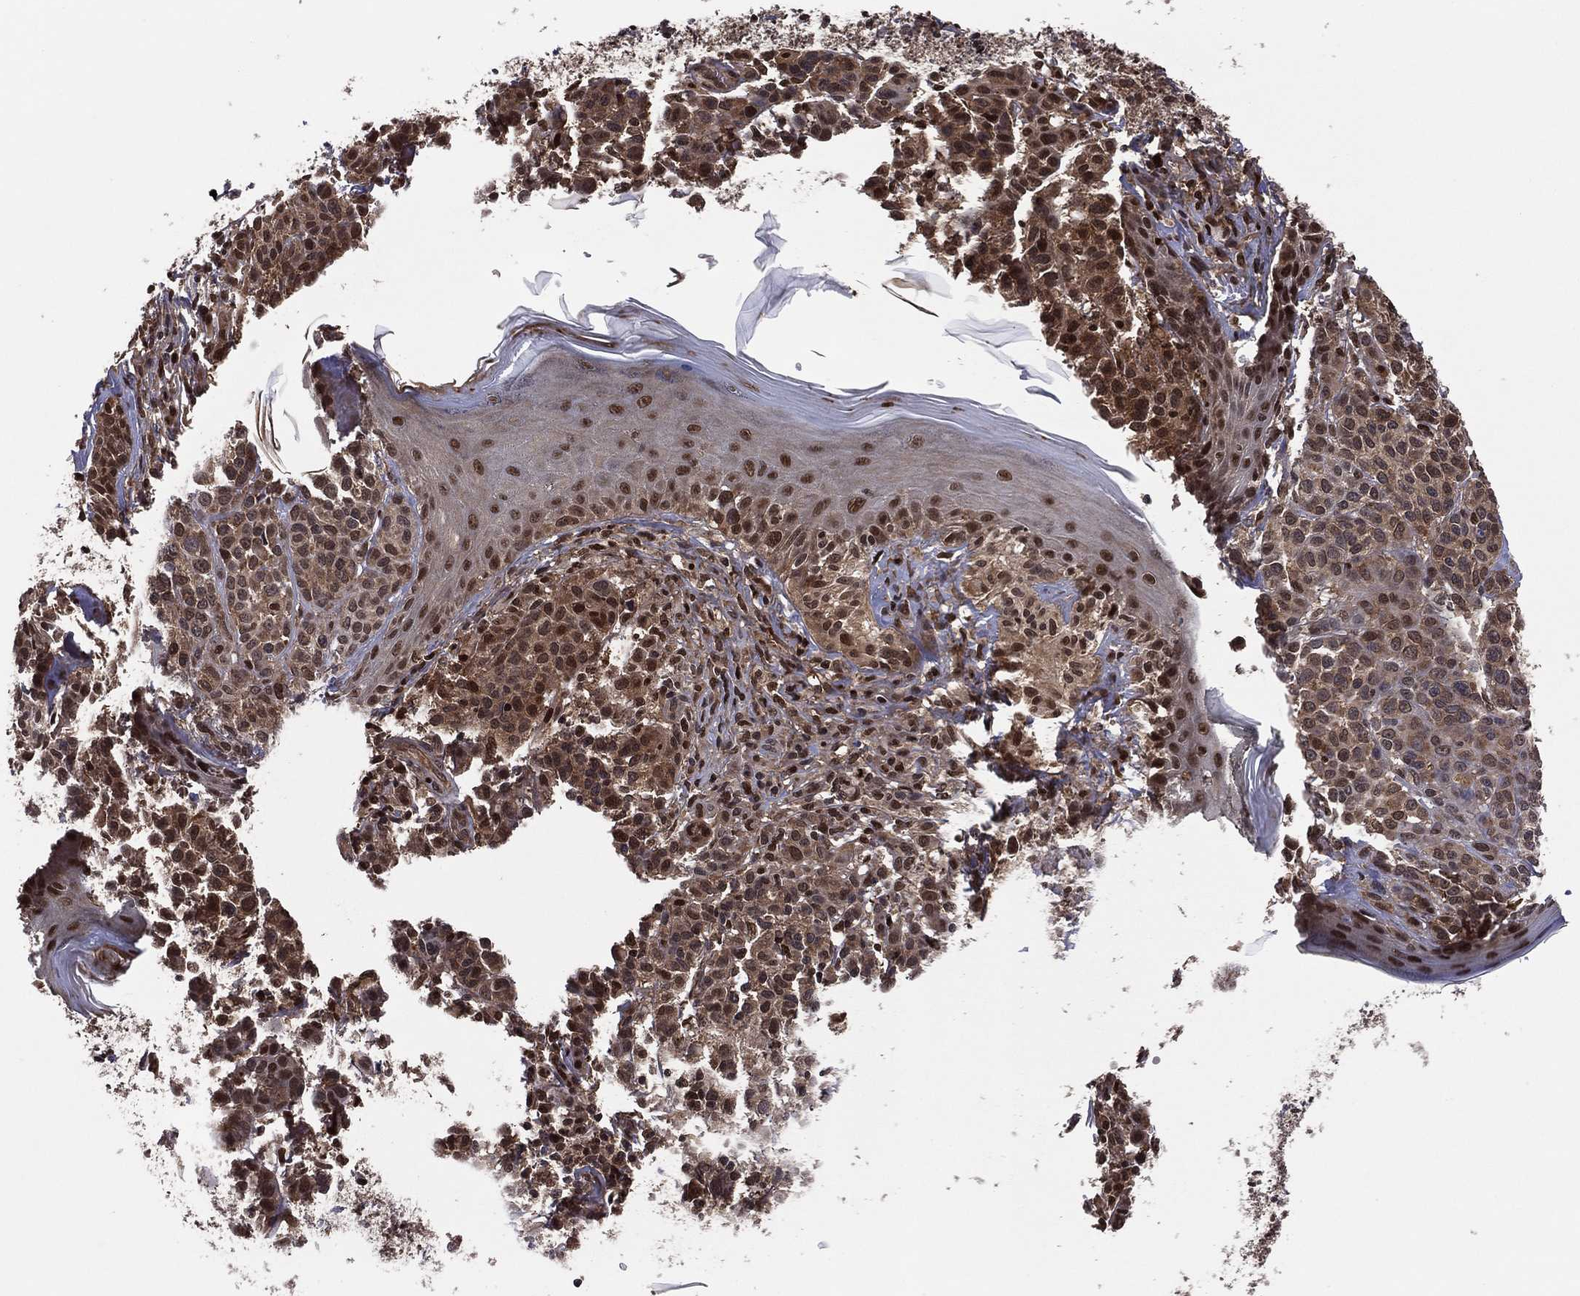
{"staining": {"intensity": "moderate", "quantity": ">75%", "location": "cytoplasmic/membranous"}, "tissue": "melanoma", "cell_type": "Tumor cells", "image_type": "cancer", "snomed": [{"axis": "morphology", "description": "Malignant melanoma, NOS"}, {"axis": "topography", "description": "Skin"}], "caption": "IHC micrograph of neoplastic tissue: human melanoma stained using immunohistochemistry (IHC) reveals medium levels of moderate protein expression localized specifically in the cytoplasmic/membranous of tumor cells, appearing as a cytoplasmic/membranous brown color.", "gene": "PSMA1", "patient": {"sex": "male", "age": 79}}